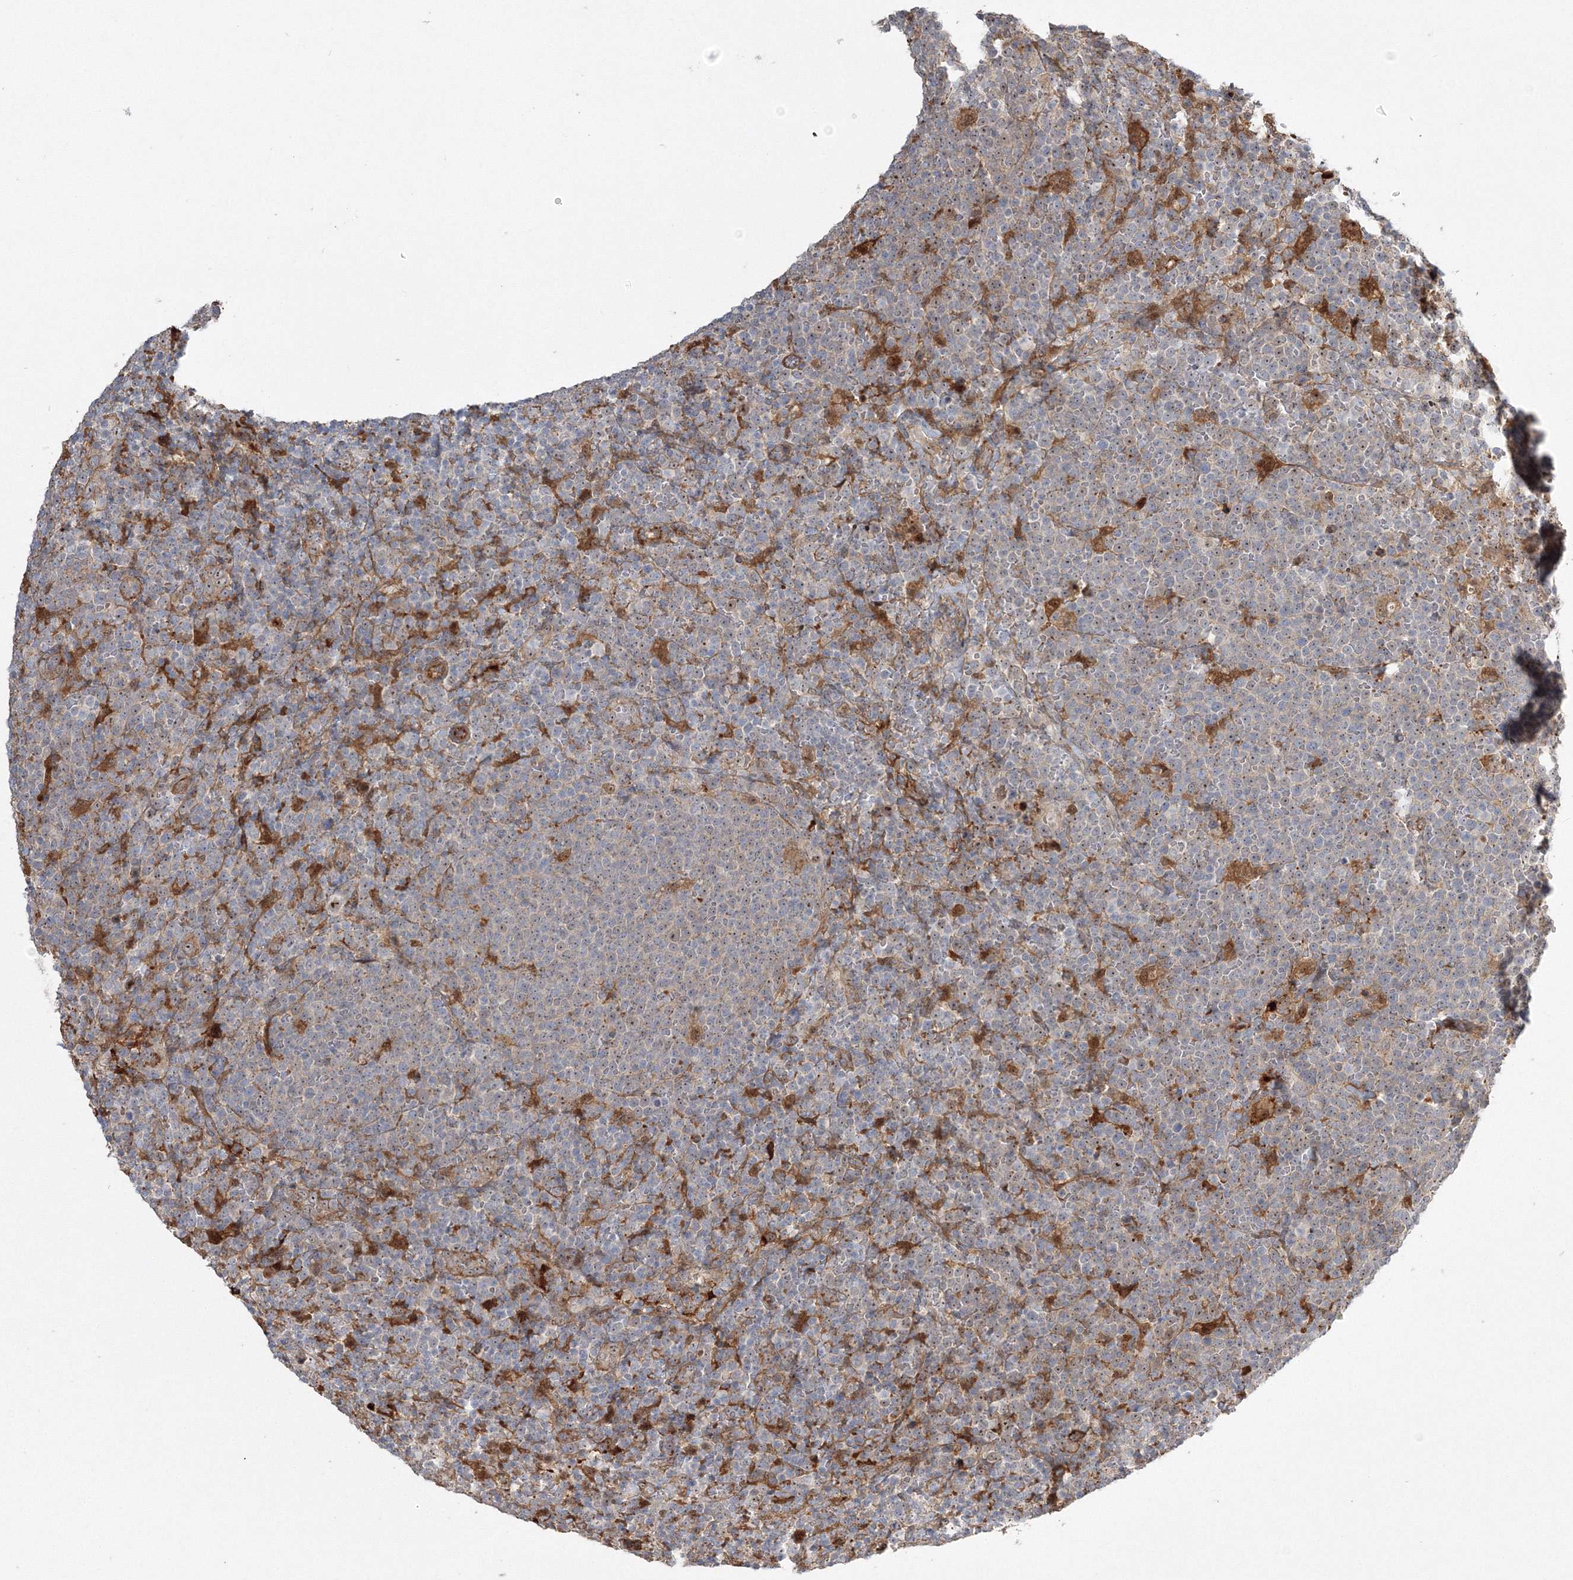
{"staining": {"intensity": "moderate", "quantity": ">75%", "location": "nuclear"}, "tissue": "lymphoma", "cell_type": "Tumor cells", "image_type": "cancer", "snomed": [{"axis": "morphology", "description": "Malignant lymphoma, non-Hodgkin's type, High grade"}, {"axis": "topography", "description": "Lymph node"}], "caption": "Lymphoma was stained to show a protein in brown. There is medium levels of moderate nuclear staining in approximately >75% of tumor cells. (DAB (3,3'-diaminobenzidine) = brown stain, brightfield microscopy at high magnification).", "gene": "NPM3", "patient": {"sex": "male", "age": 61}}